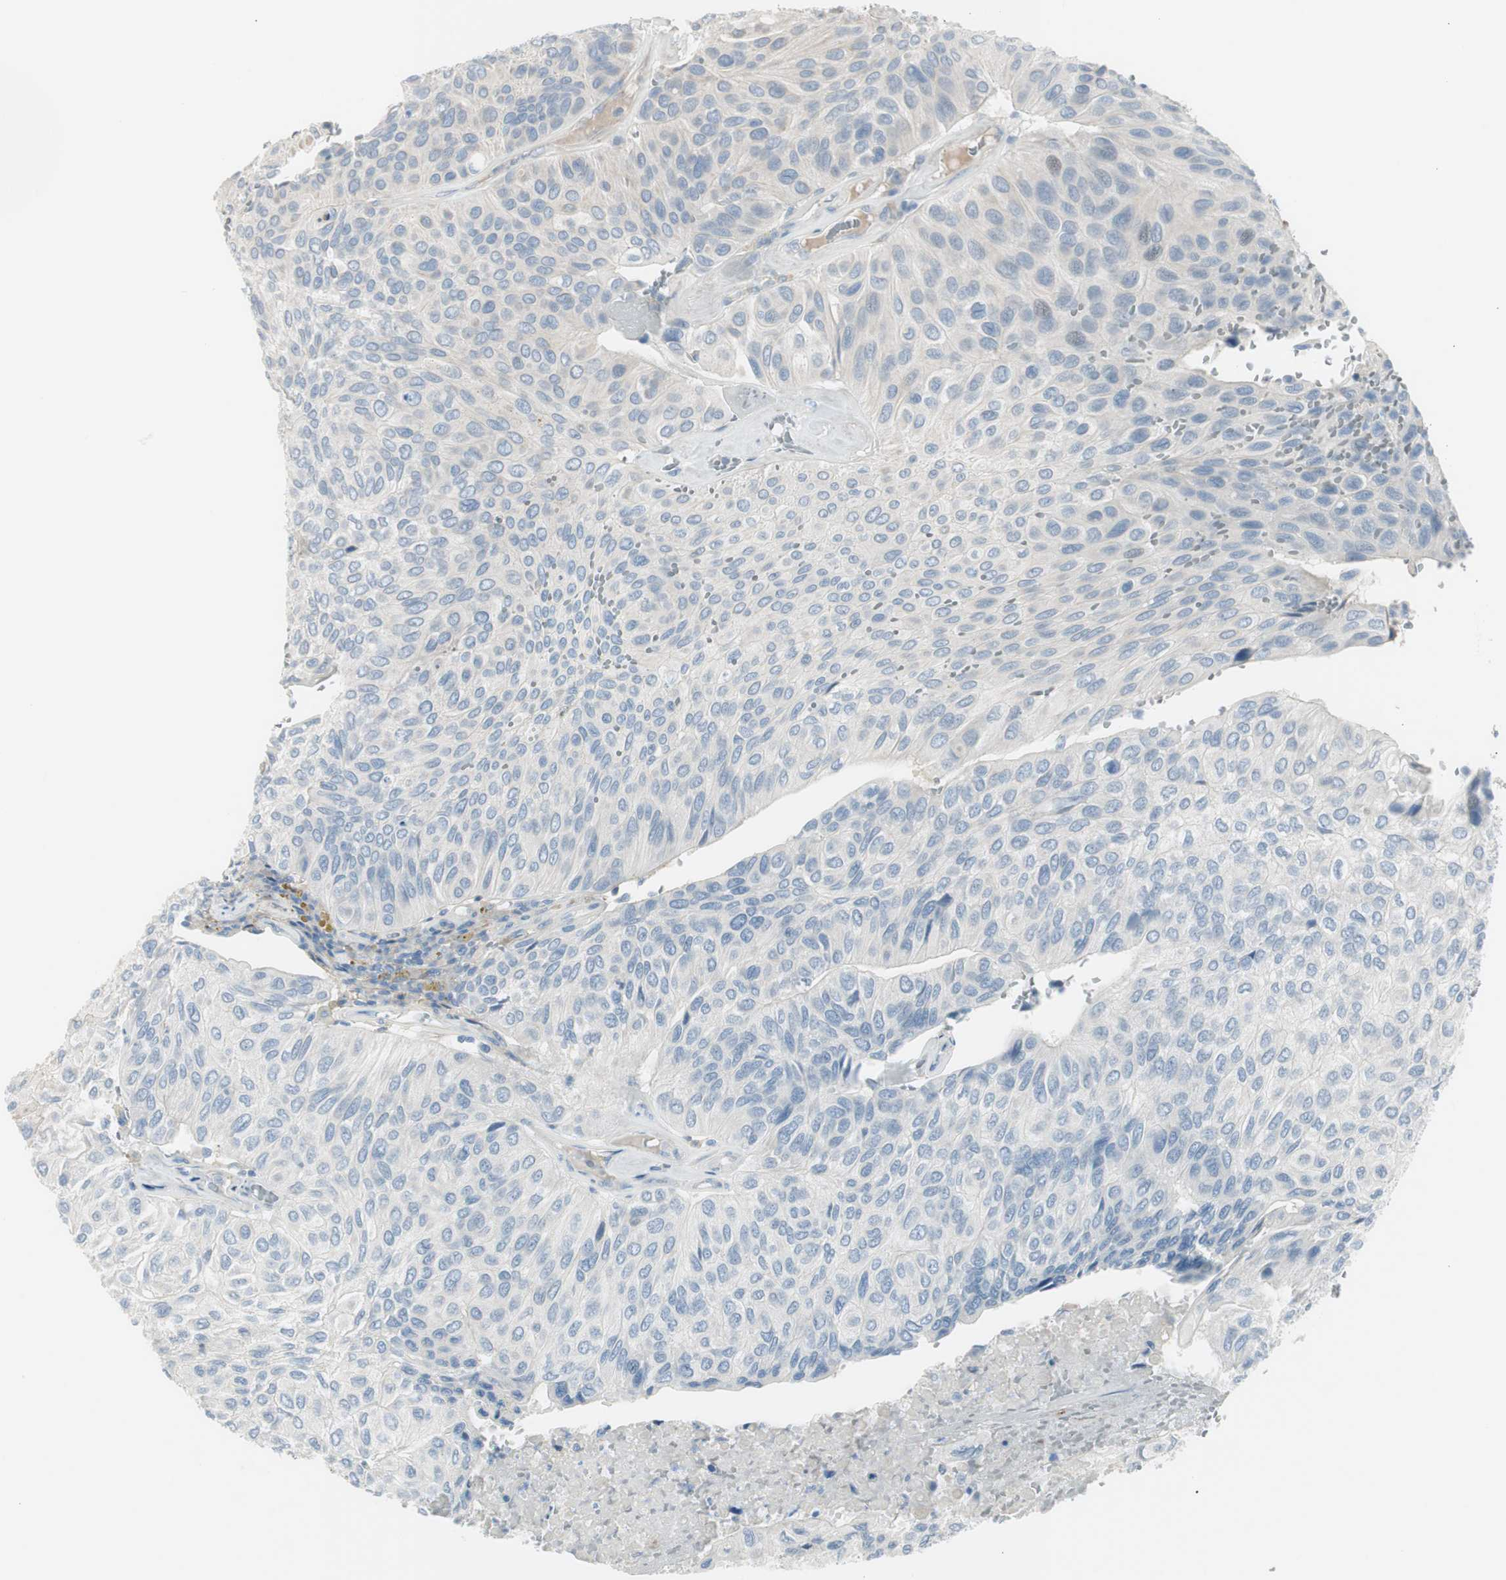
{"staining": {"intensity": "negative", "quantity": "none", "location": "none"}, "tissue": "urothelial cancer", "cell_type": "Tumor cells", "image_type": "cancer", "snomed": [{"axis": "morphology", "description": "Urothelial carcinoma, High grade"}, {"axis": "topography", "description": "Urinary bladder"}], "caption": "Immunohistochemistry photomicrograph of urothelial carcinoma (high-grade) stained for a protein (brown), which demonstrates no positivity in tumor cells.", "gene": "CACNA2D1", "patient": {"sex": "male", "age": 66}}